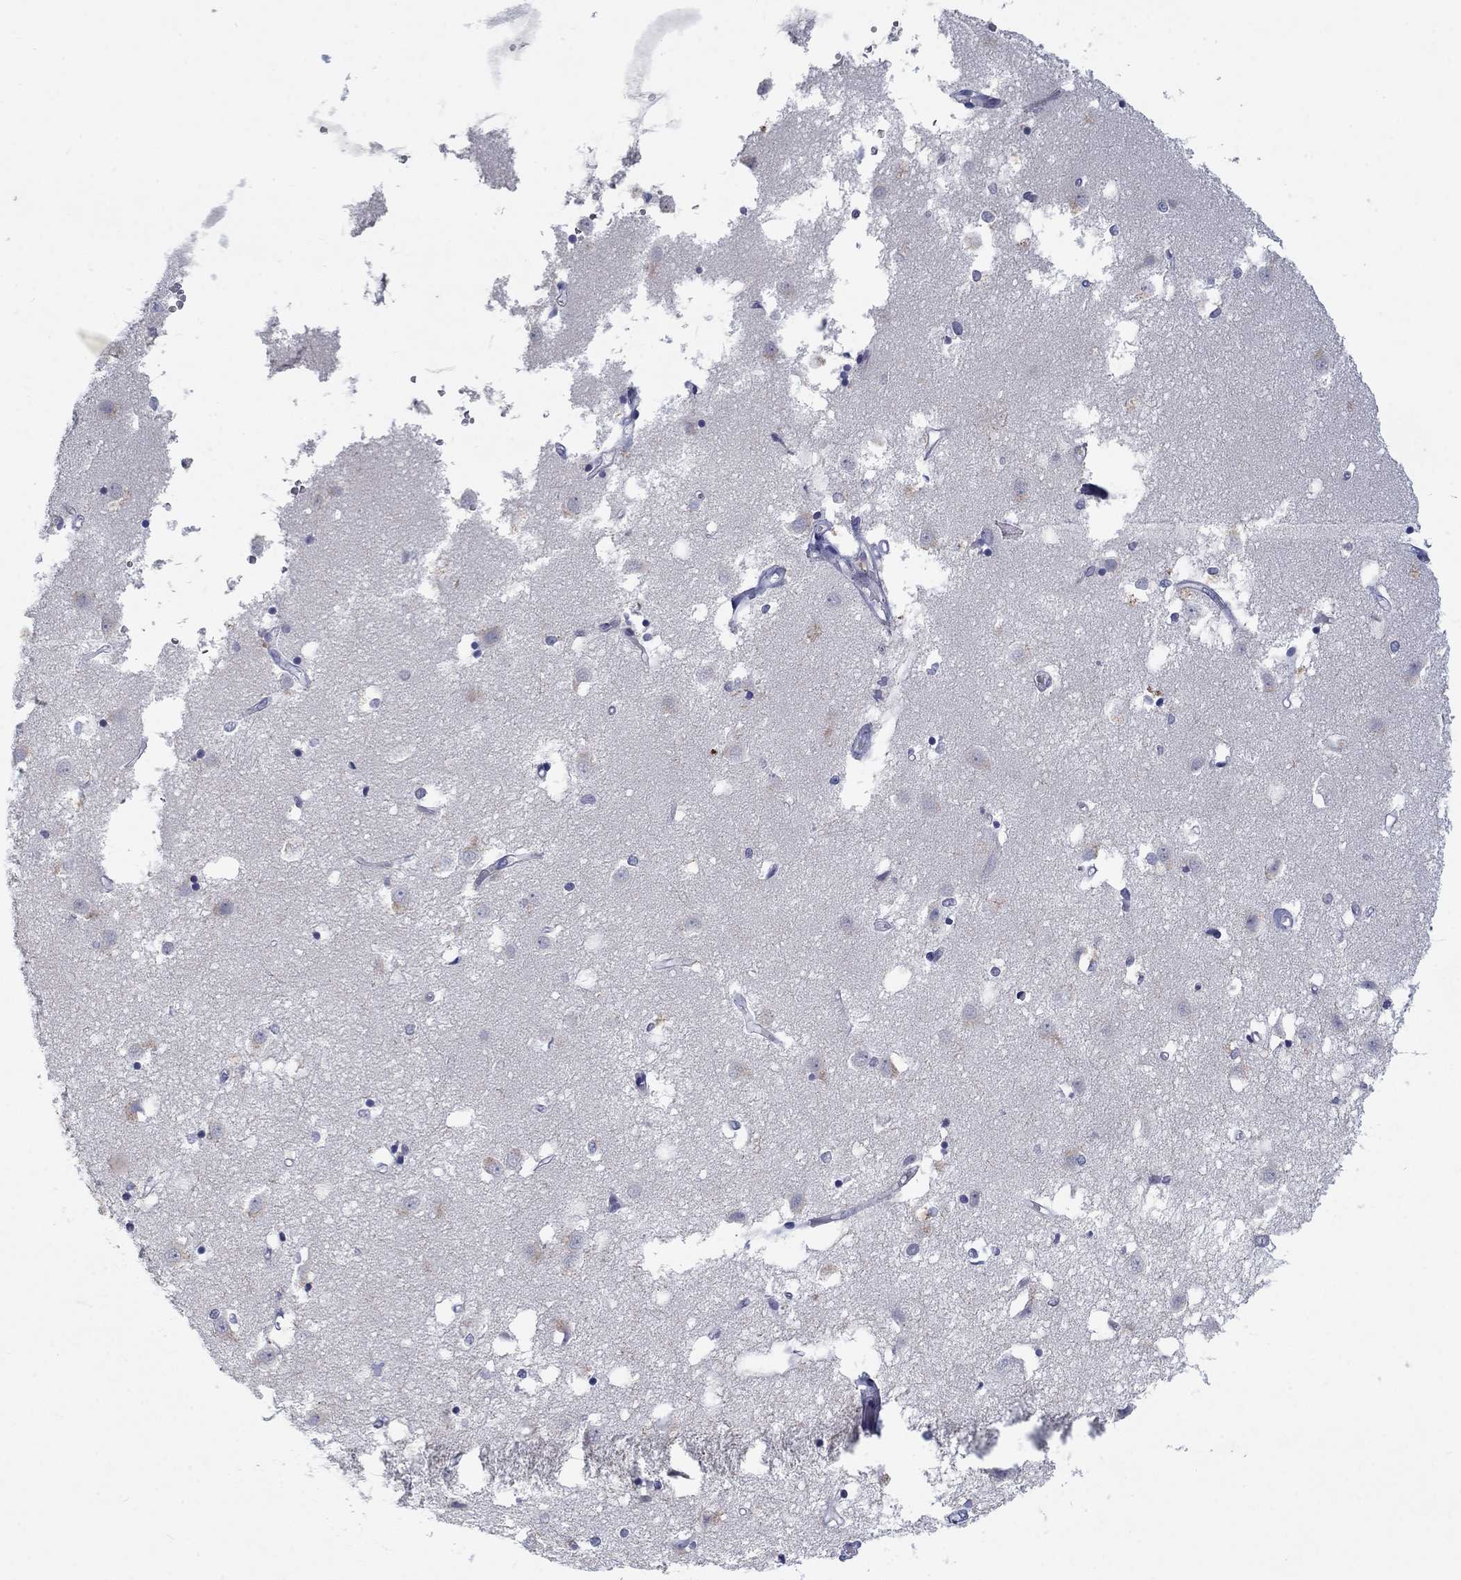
{"staining": {"intensity": "negative", "quantity": "none", "location": "none"}, "tissue": "caudate", "cell_type": "Glial cells", "image_type": "normal", "snomed": [{"axis": "morphology", "description": "Normal tissue, NOS"}, {"axis": "topography", "description": "Lateral ventricle wall"}], "caption": "This micrograph is of normal caudate stained with immunohistochemistry to label a protein in brown with the nuclei are counter-stained blue. There is no expression in glial cells.", "gene": "GZMA", "patient": {"sex": "male", "age": 54}}